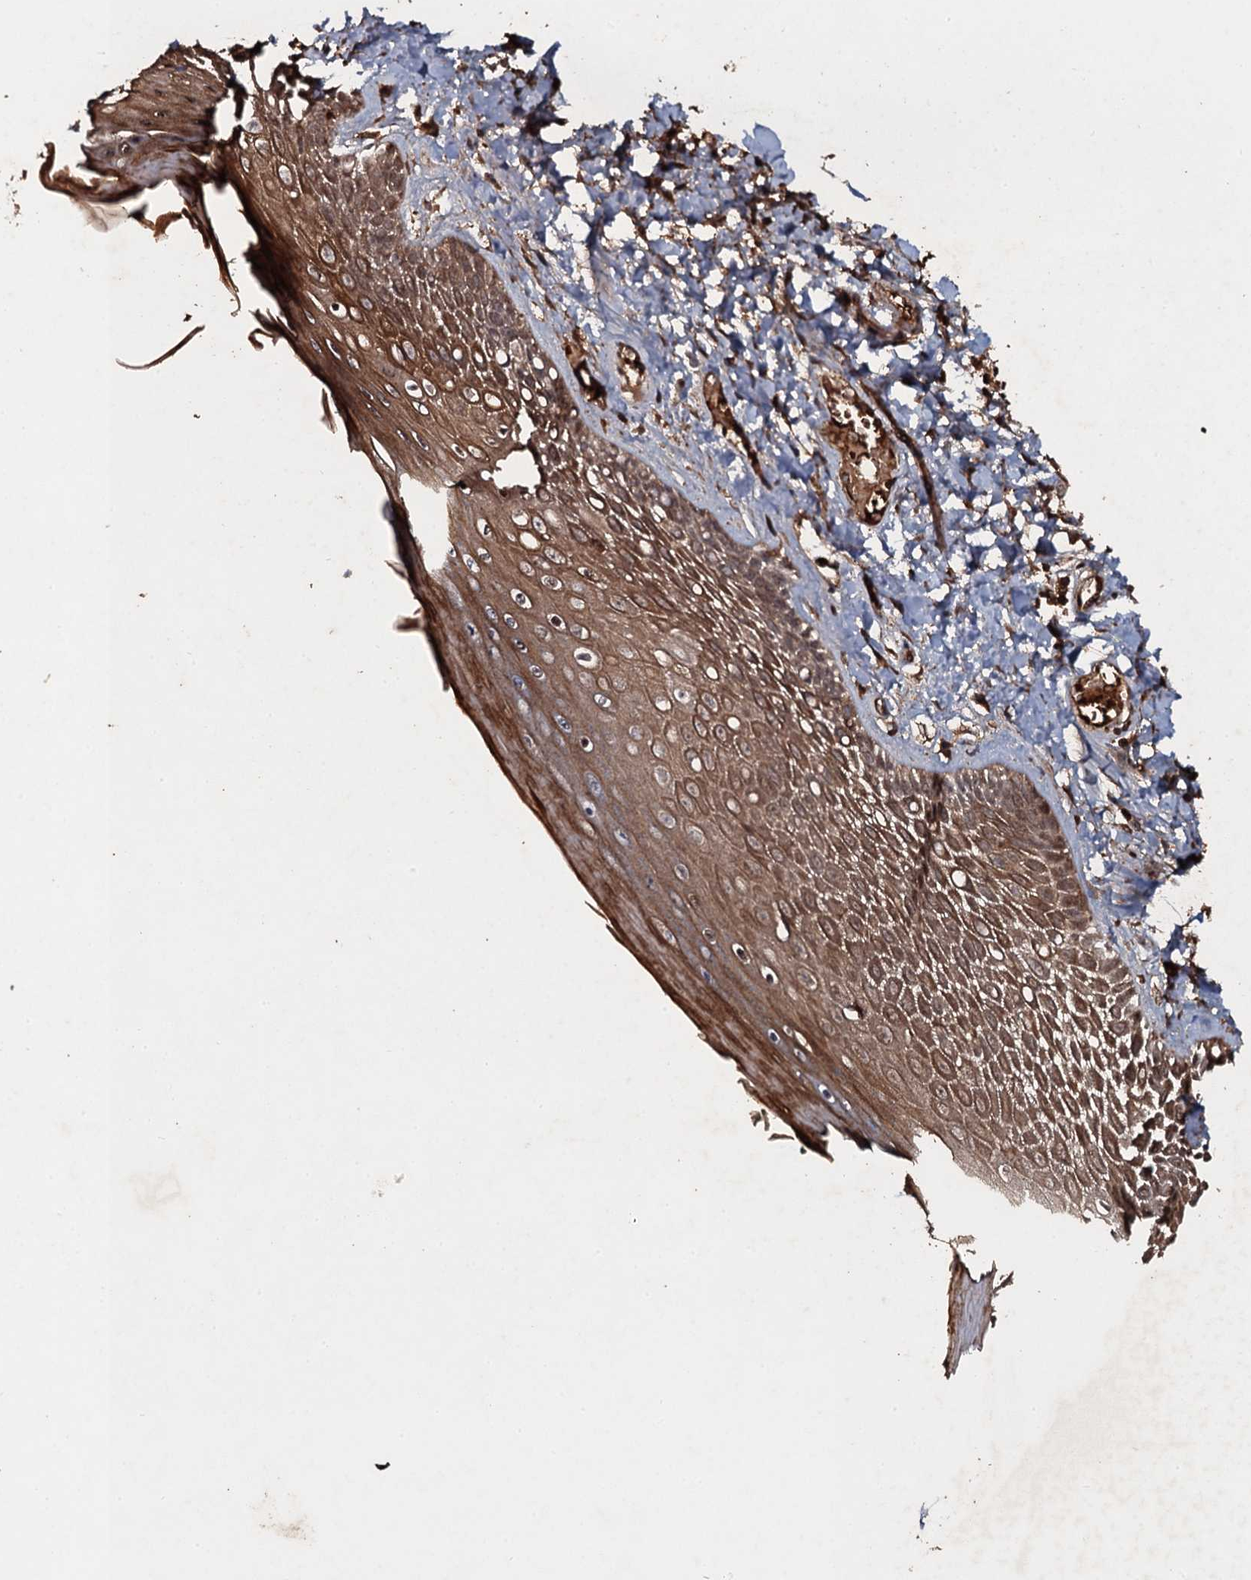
{"staining": {"intensity": "moderate", "quantity": ">75%", "location": "cytoplasmic/membranous"}, "tissue": "skin", "cell_type": "Epidermal cells", "image_type": "normal", "snomed": [{"axis": "morphology", "description": "Normal tissue, NOS"}, {"axis": "topography", "description": "Anal"}], "caption": "Protein staining displays moderate cytoplasmic/membranous positivity in about >75% of epidermal cells in unremarkable skin.", "gene": "ADGRG3", "patient": {"sex": "male", "age": 78}}